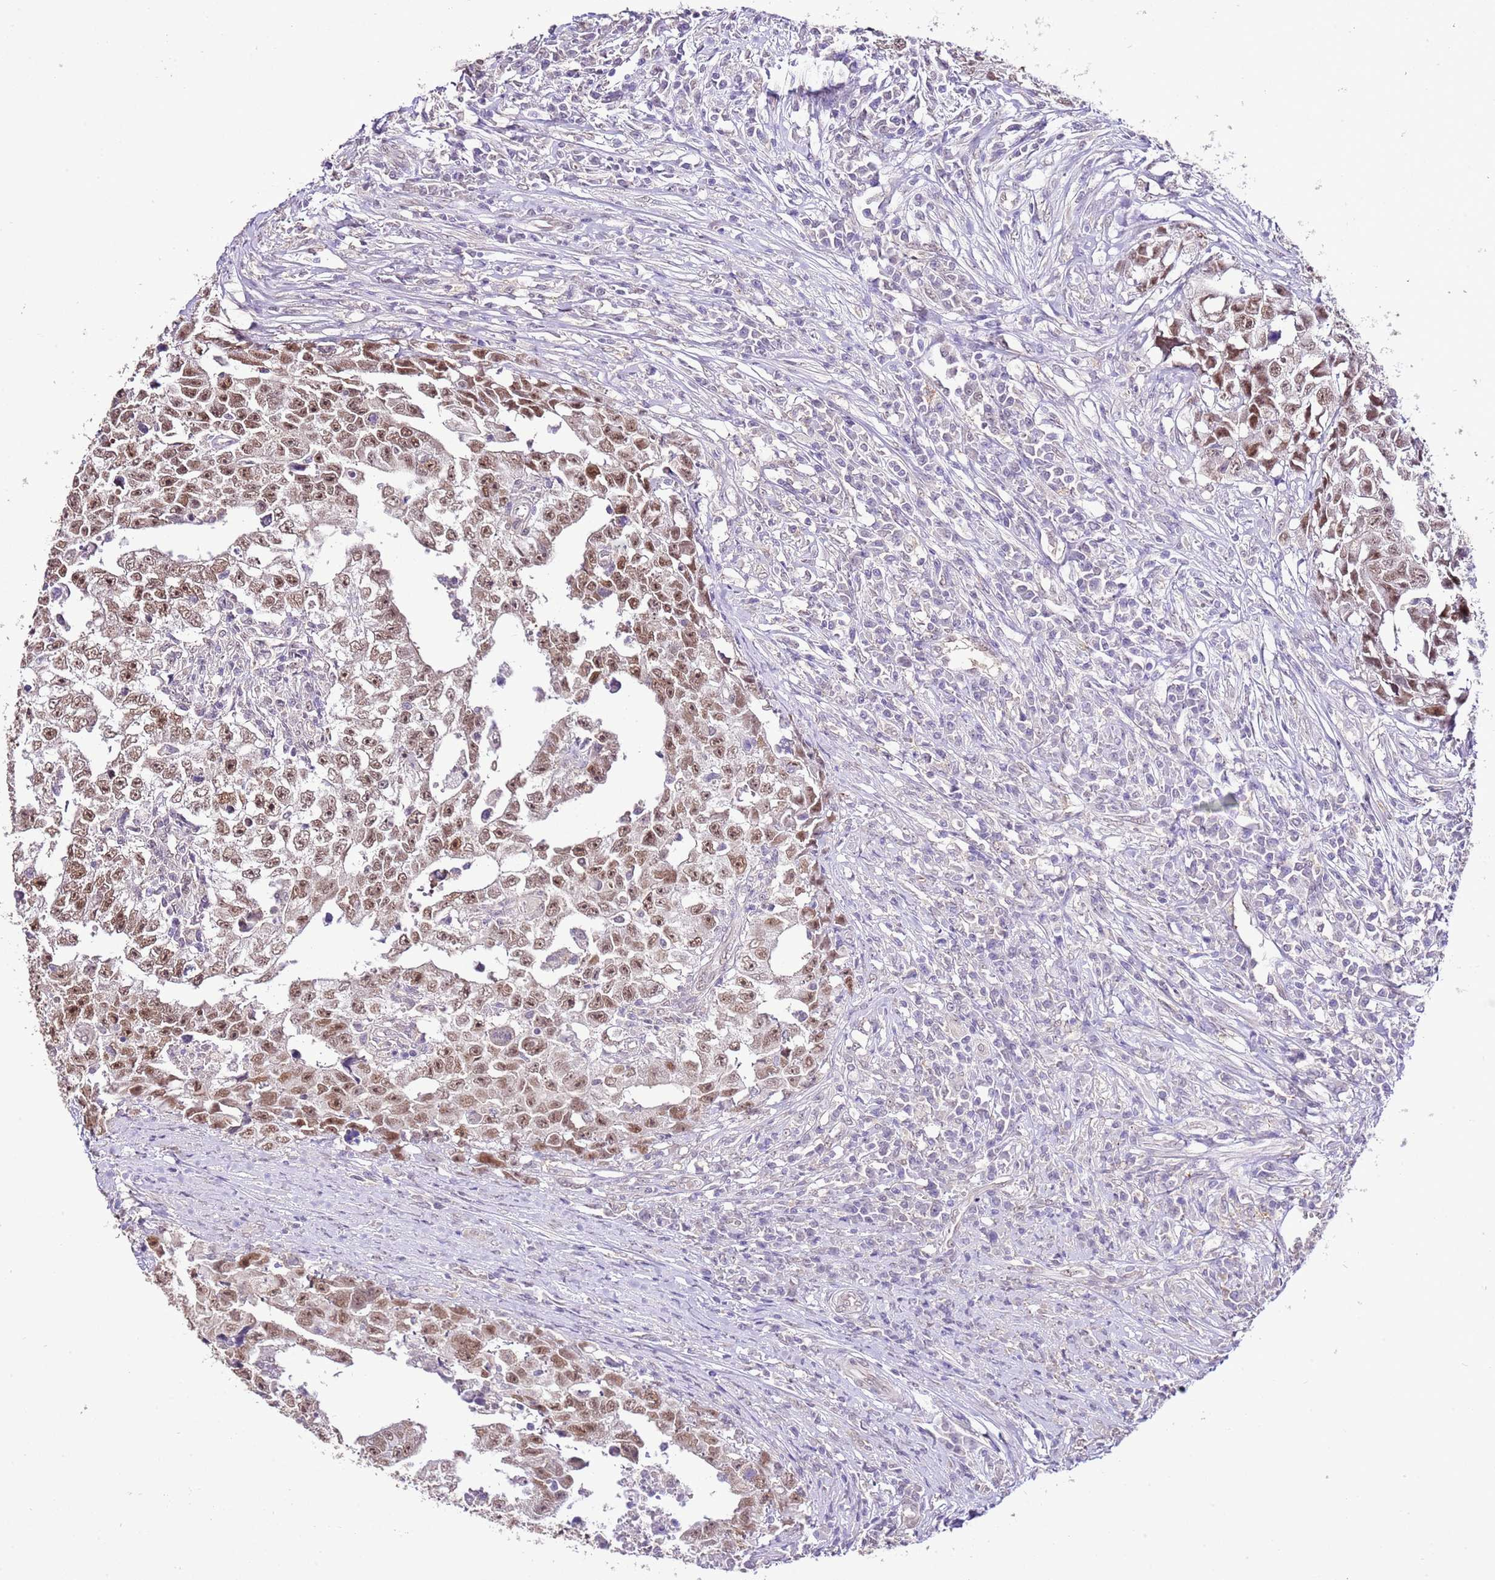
{"staining": {"intensity": "moderate", "quantity": ">75%", "location": "nuclear"}, "tissue": "testis cancer", "cell_type": "Tumor cells", "image_type": "cancer", "snomed": [{"axis": "morphology", "description": "Carcinoma, Embryonal, NOS"}, {"axis": "topography", "description": "Testis"}], "caption": "Immunohistochemistry (IHC) of human testis cancer exhibits medium levels of moderate nuclear positivity in about >75% of tumor cells.", "gene": "IZUMO4", "patient": {"sex": "male", "age": 25}}